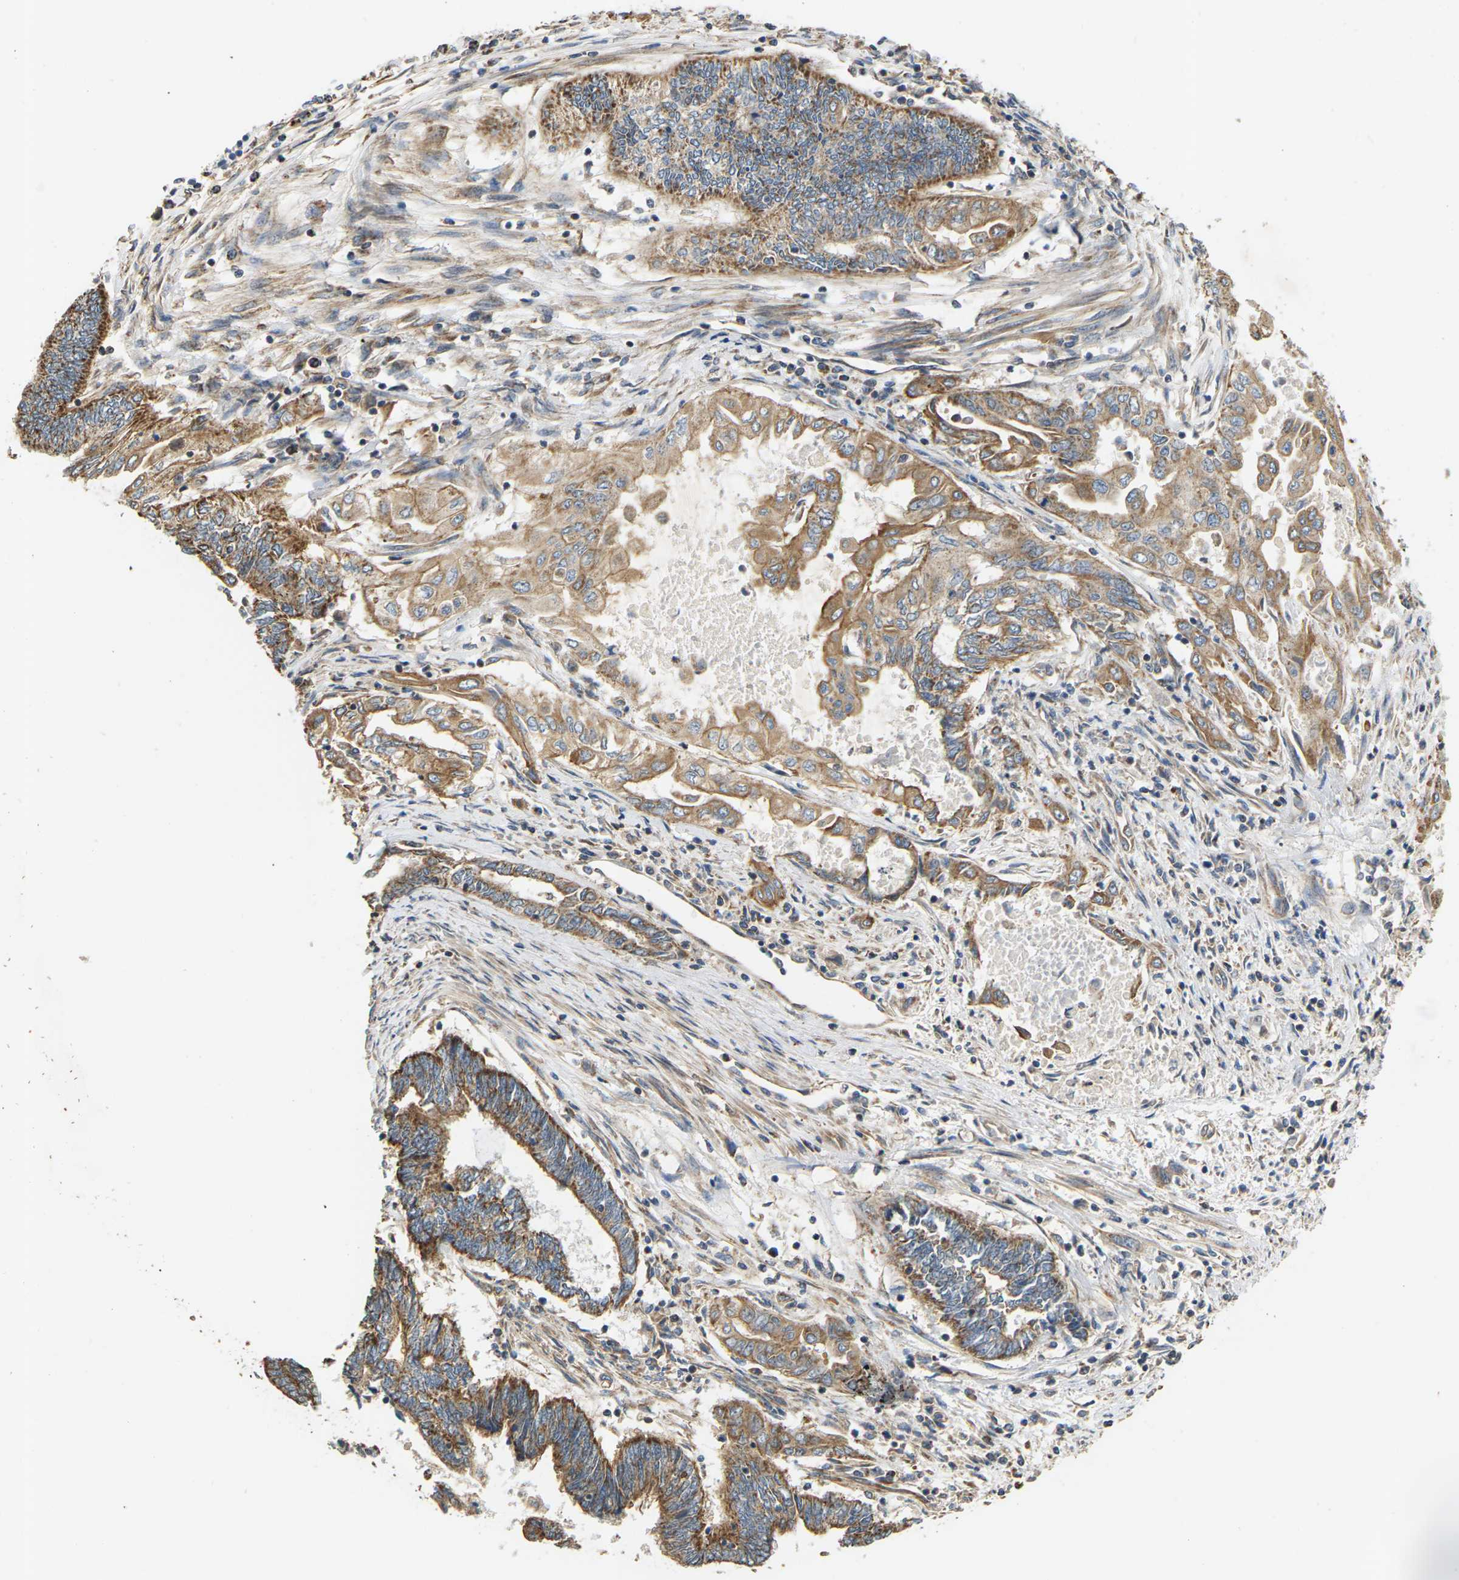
{"staining": {"intensity": "moderate", "quantity": ">75%", "location": "cytoplasmic/membranous"}, "tissue": "endometrial cancer", "cell_type": "Tumor cells", "image_type": "cancer", "snomed": [{"axis": "morphology", "description": "Adenocarcinoma, NOS"}, {"axis": "topography", "description": "Uterus"}, {"axis": "topography", "description": "Endometrium"}], "caption": "High-power microscopy captured an IHC image of adenocarcinoma (endometrial), revealing moderate cytoplasmic/membranous staining in about >75% of tumor cells.", "gene": "PCDHB4", "patient": {"sex": "female", "age": 70}}